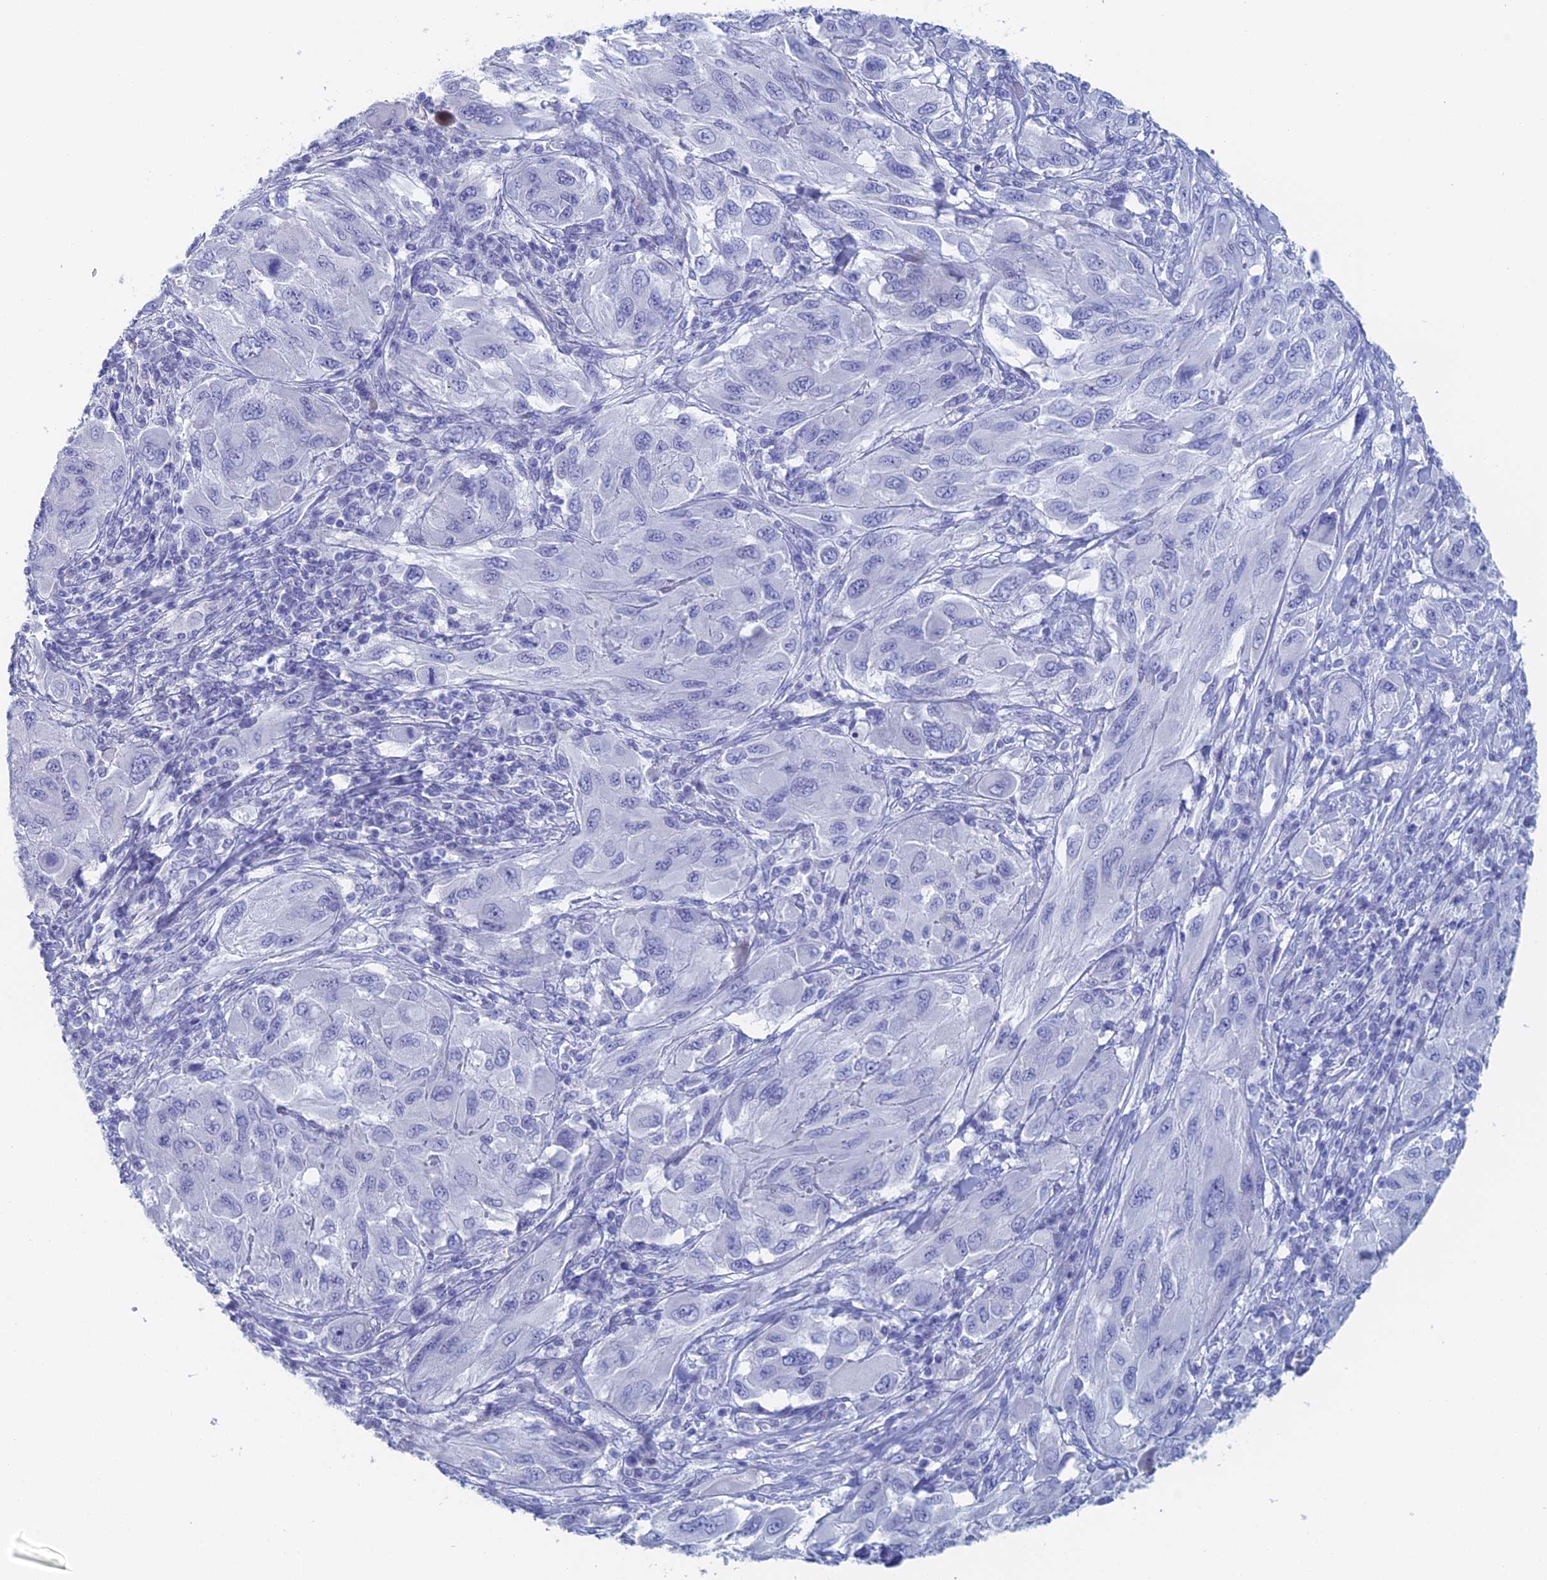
{"staining": {"intensity": "negative", "quantity": "none", "location": "none"}, "tissue": "melanoma", "cell_type": "Tumor cells", "image_type": "cancer", "snomed": [{"axis": "morphology", "description": "Malignant melanoma, NOS"}, {"axis": "topography", "description": "Skin"}], "caption": "High magnification brightfield microscopy of malignant melanoma stained with DAB (brown) and counterstained with hematoxylin (blue): tumor cells show no significant expression.", "gene": "KCNK18", "patient": {"sex": "female", "age": 91}}